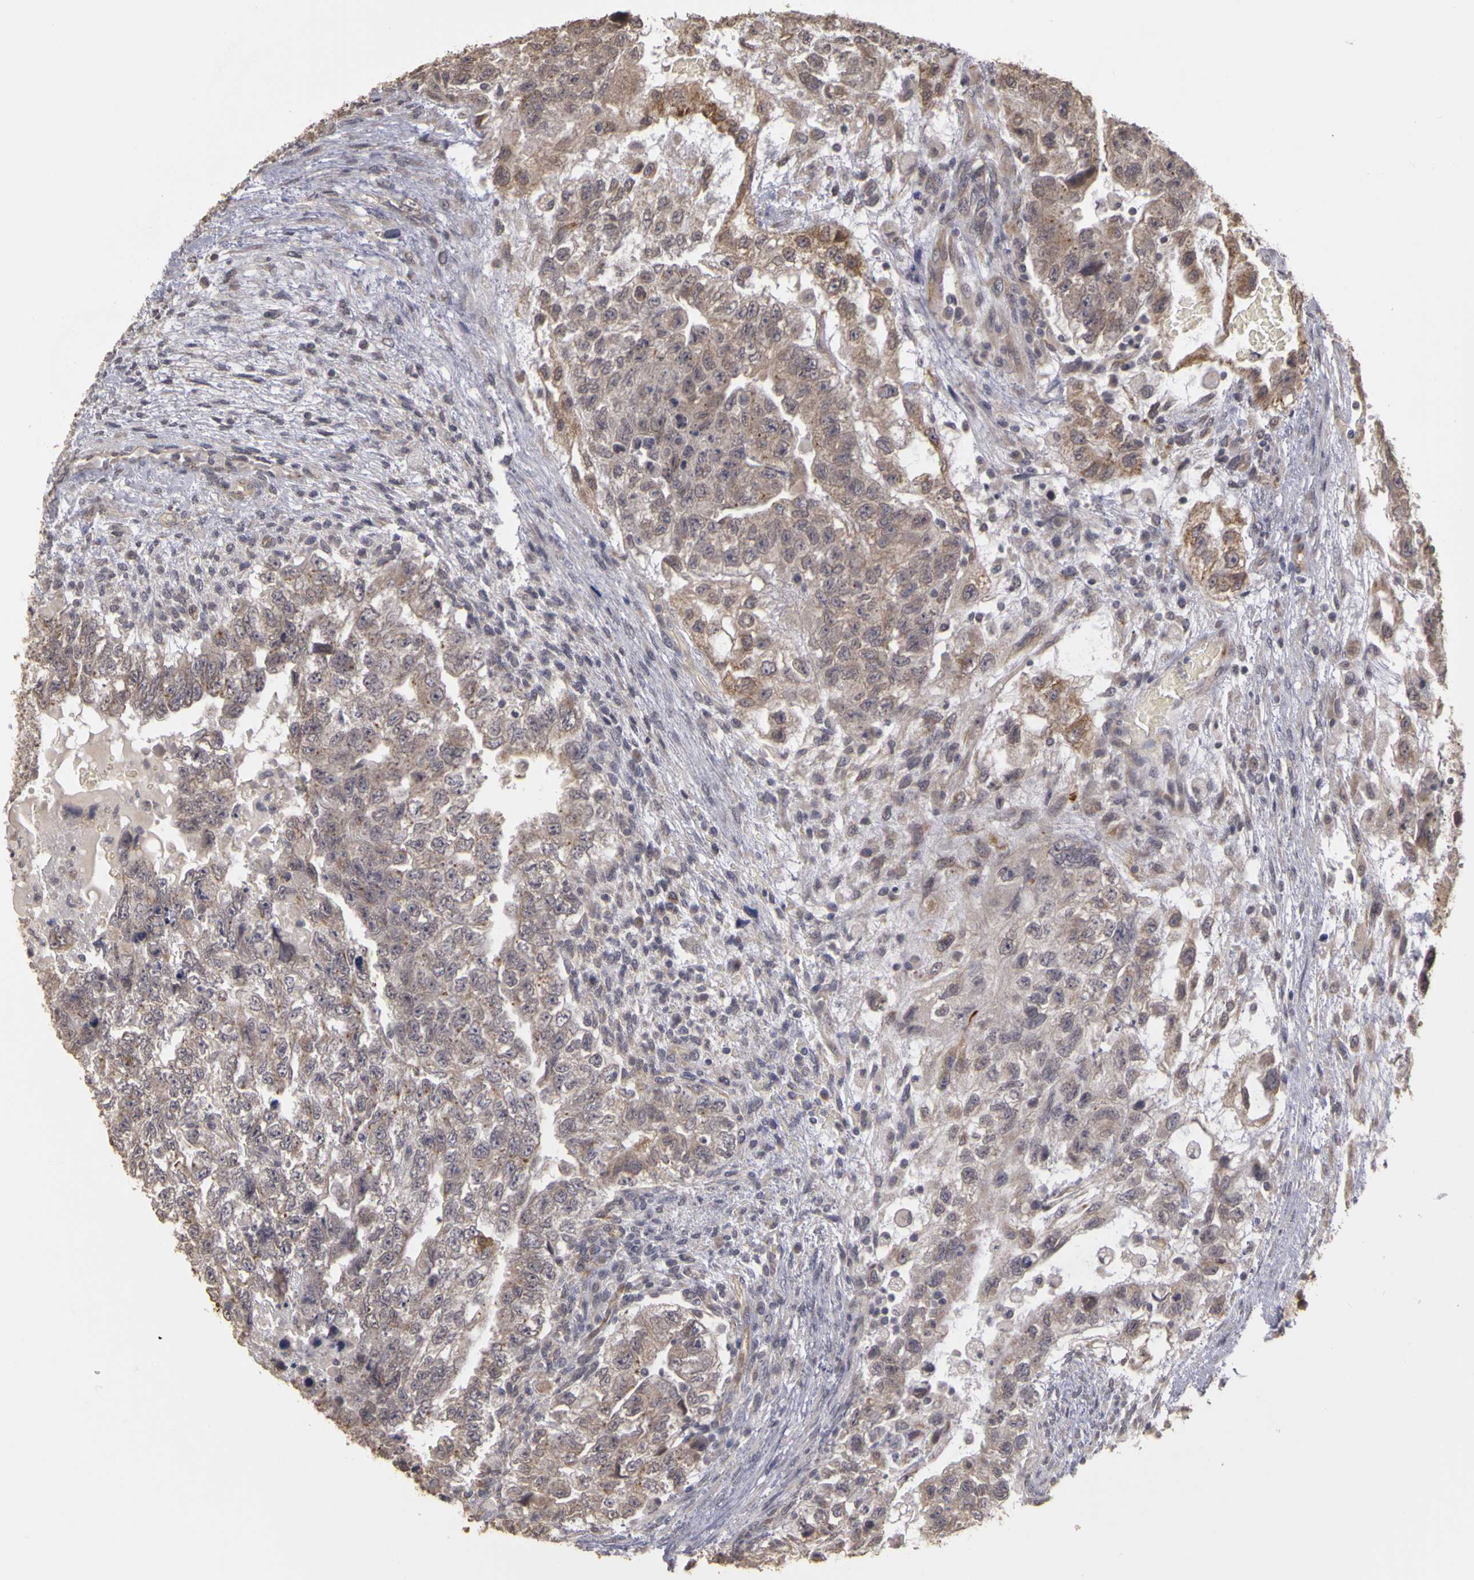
{"staining": {"intensity": "weak", "quantity": ">75%", "location": "cytoplasmic/membranous"}, "tissue": "testis cancer", "cell_type": "Tumor cells", "image_type": "cancer", "snomed": [{"axis": "morphology", "description": "Carcinoma, Embryonal, NOS"}, {"axis": "topography", "description": "Testis"}], "caption": "Tumor cells demonstrate low levels of weak cytoplasmic/membranous expression in about >75% of cells in human embryonal carcinoma (testis). The staining is performed using DAB (3,3'-diaminobenzidine) brown chromogen to label protein expression. The nuclei are counter-stained blue using hematoxylin.", "gene": "FRMD7", "patient": {"sex": "male", "age": 36}}